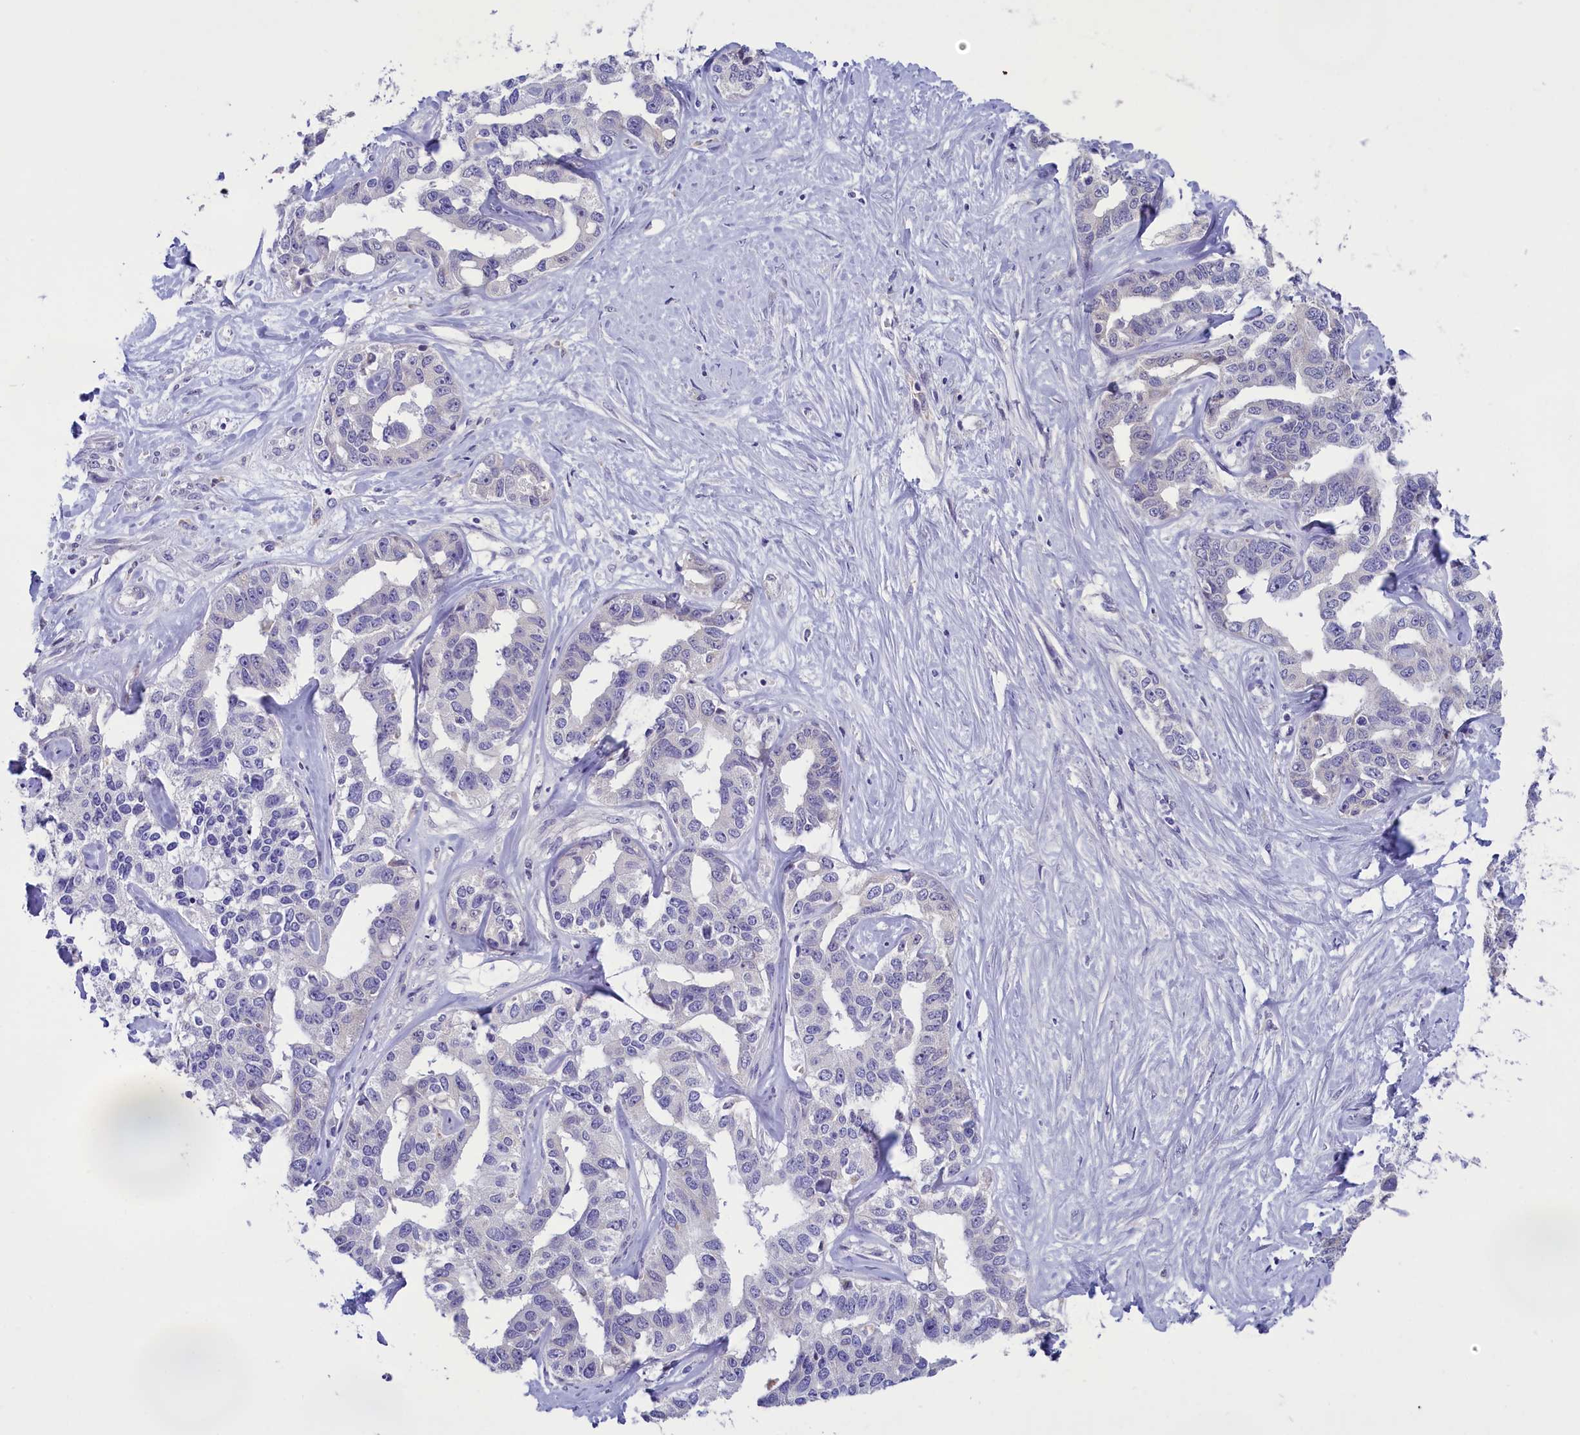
{"staining": {"intensity": "negative", "quantity": "none", "location": "none"}, "tissue": "liver cancer", "cell_type": "Tumor cells", "image_type": "cancer", "snomed": [{"axis": "morphology", "description": "Cholangiocarcinoma"}, {"axis": "topography", "description": "Liver"}], "caption": "This photomicrograph is of liver cancer stained with immunohistochemistry to label a protein in brown with the nuclei are counter-stained blue. There is no expression in tumor cells.", "gene": "ENPP6", "patient": {"sex": "male", "age": 59}}